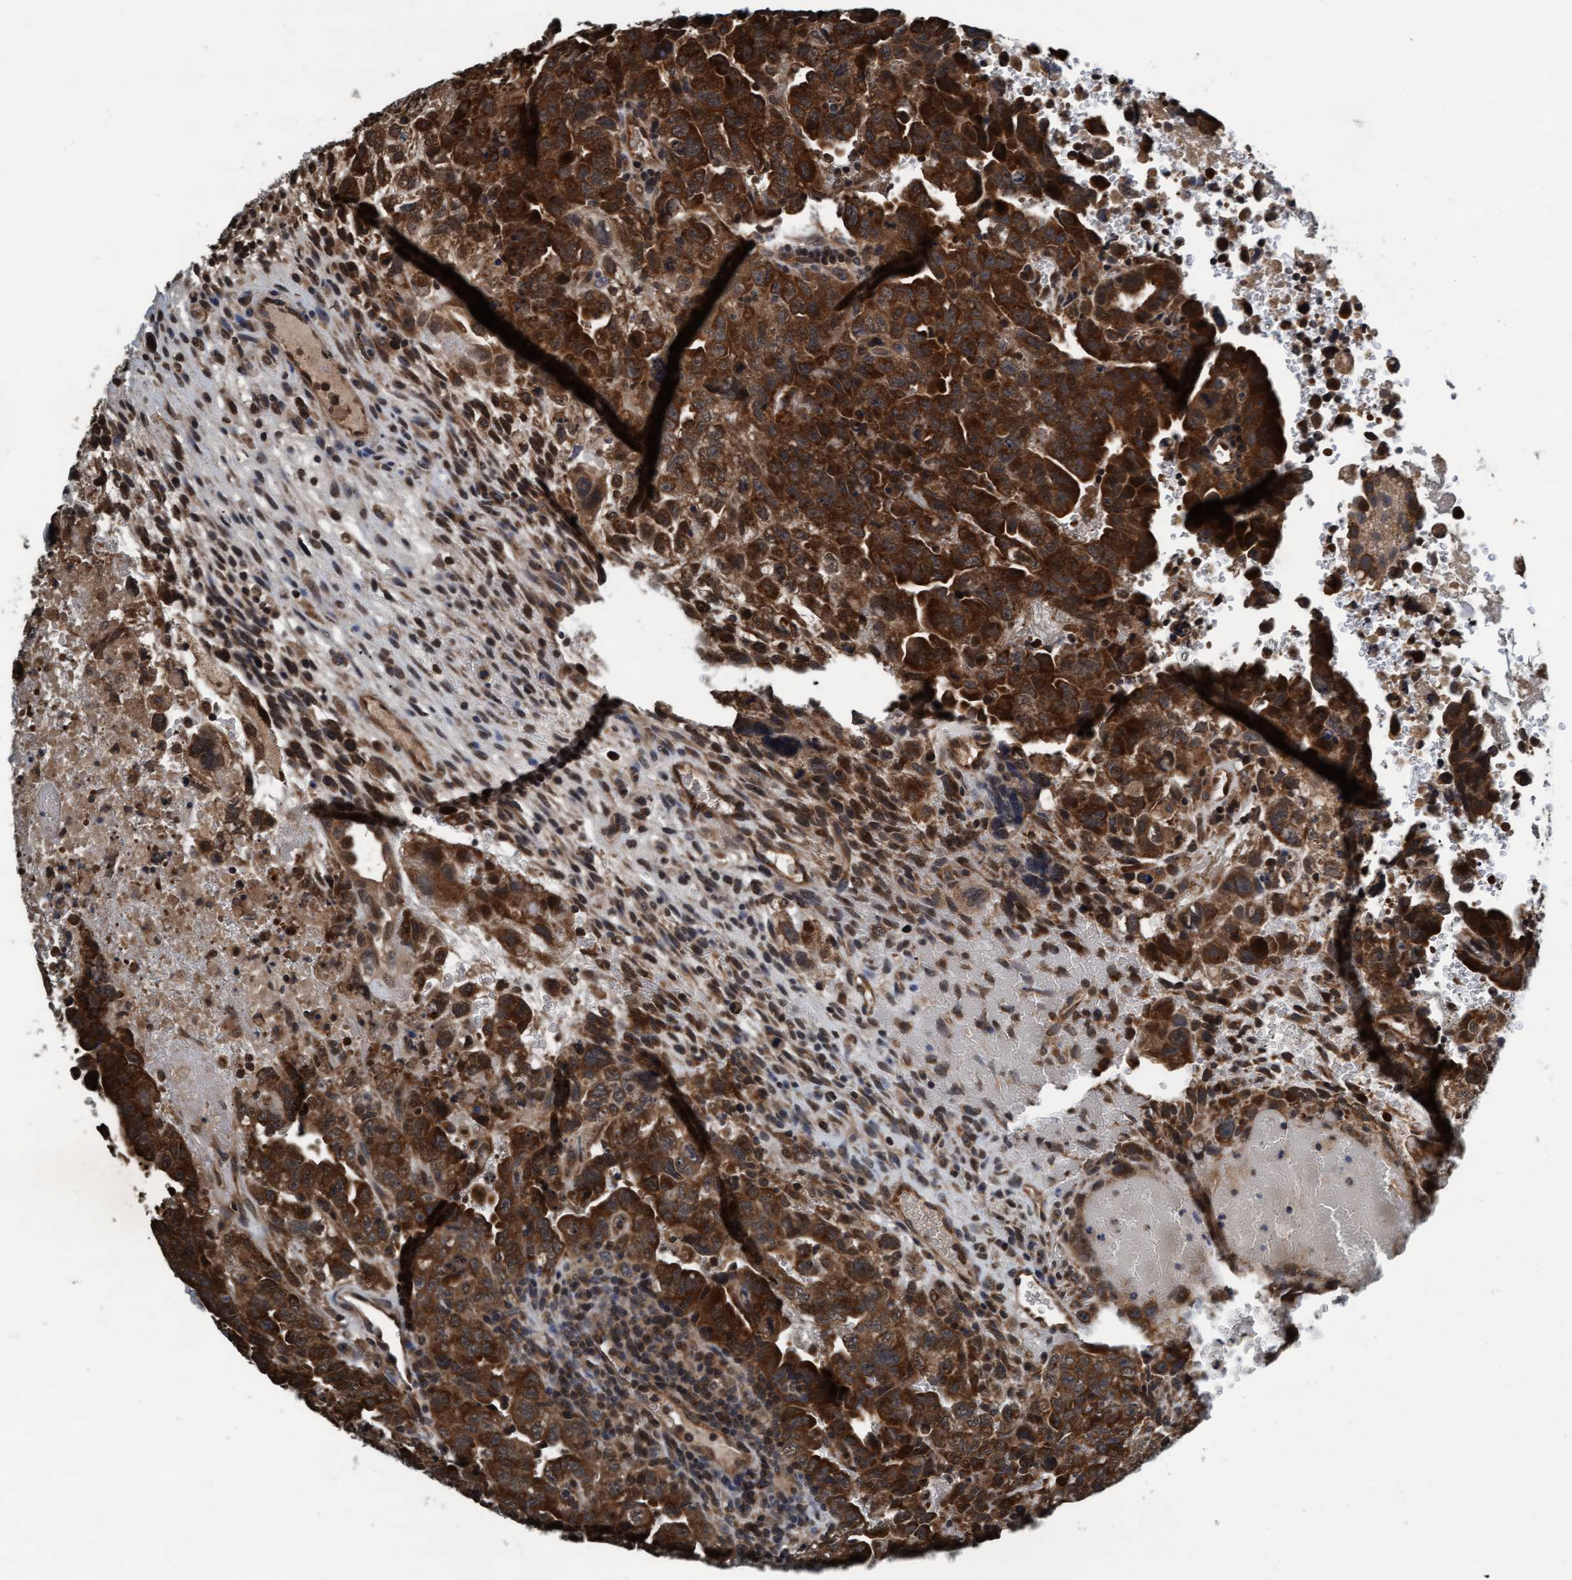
{"staining": {"intensity": "strong", "quantity": ">75%", "location": "cytoplasmic/membranous"}, "tissue": "testis cancer", "cell_type": "Tumor cells", "image_type": "cancer", "snomed": [{"axis": "morphology", "description": "Carcinoma, Embryonal, NOS"}, {"axis": "topography", "description": "Testis"}], "caption": "Protein positivity by IHC demonstrates strong cytoplasmic/membranous staining in about >75% of tumor cells in testis cancer. (DAB (3,3'-diaminobenzidine) = brown stain, brightfield microscopy at high magnification).", "gene": "WASF1", "patient": {"sex": "male", "age": 28}}